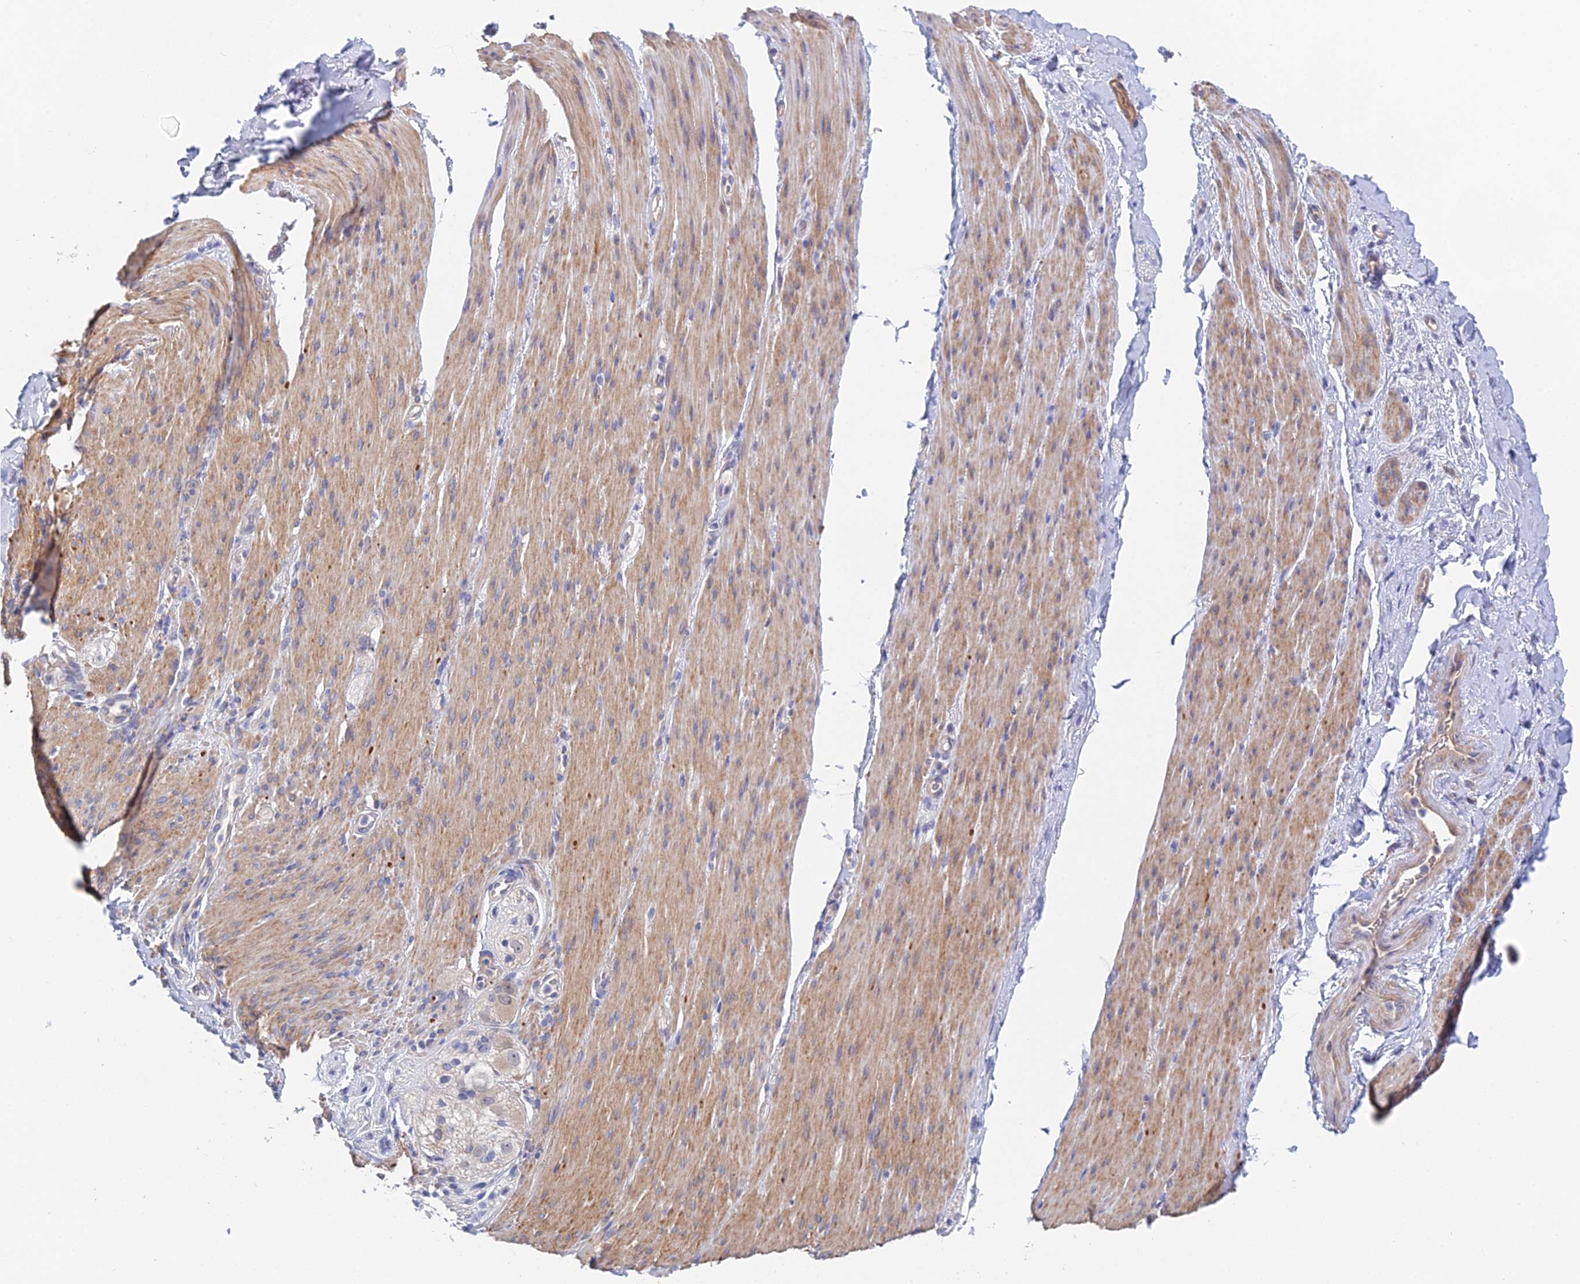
{"staining": {"intensity": "negative", "quantity": "none", "location": "none"}, "tissue": "adipose tissue", "cell_type": "Adipocytes", "image_type": "normal", "snomed": [{"axis": "morphology", "description": "Normal tissue, NOS"}, {"axis": "topography", "description": "Colon"}, {"axis": "topography", "description": "Peripheral nerve tissue"}], "caption": "DAB (3,3'-diaminobenzidine) immunohistochemical staining of normal human adipose tissue shows no significant expression in adipocytes. (DAB (3,3'-diaminobenzidine) immunohistochemistry (IHC) with hematoxylin counter stain).", "gene": "DNAH14", "patient": {"sex": "female", "age": 61}}